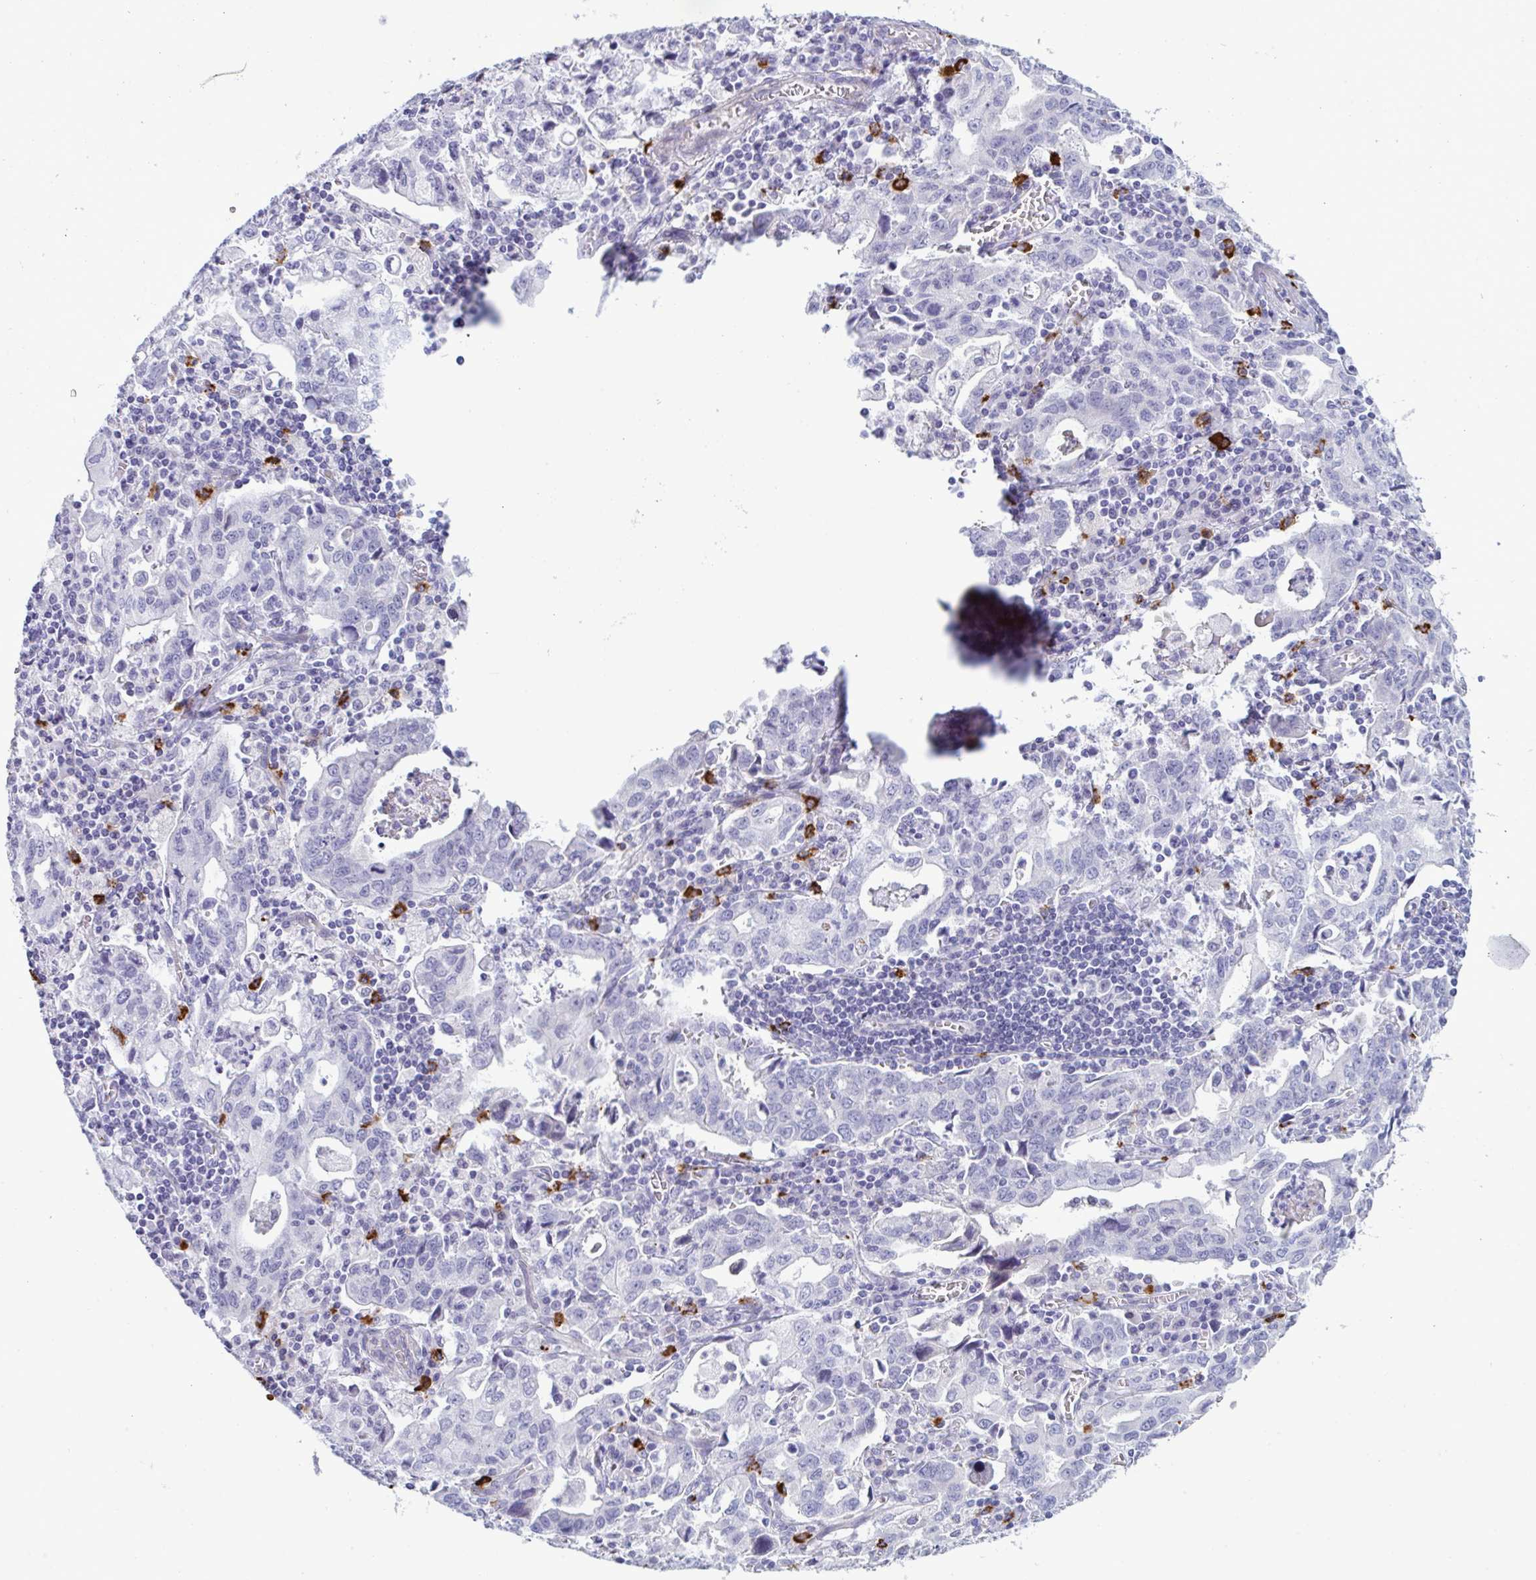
{"staining": {"intensity": "negative", "quantity": "none", "location": "none"}, "tissue": "stomach cancer", "cell_type": "Tumor cells", "image_type": "cancer", "snomed": [{"axis": "morphology", "description": "Adenocarcinoma, NOS"}, {"axis": "topography", "description": "Stomach, upper"}], "caption": "The micrograph demonstrates no significant staining in tumor cells of stomach cancer (adenocarcinoma).", "gene": "ZNF684", "patient": {"sex": "male", "age": 85}}